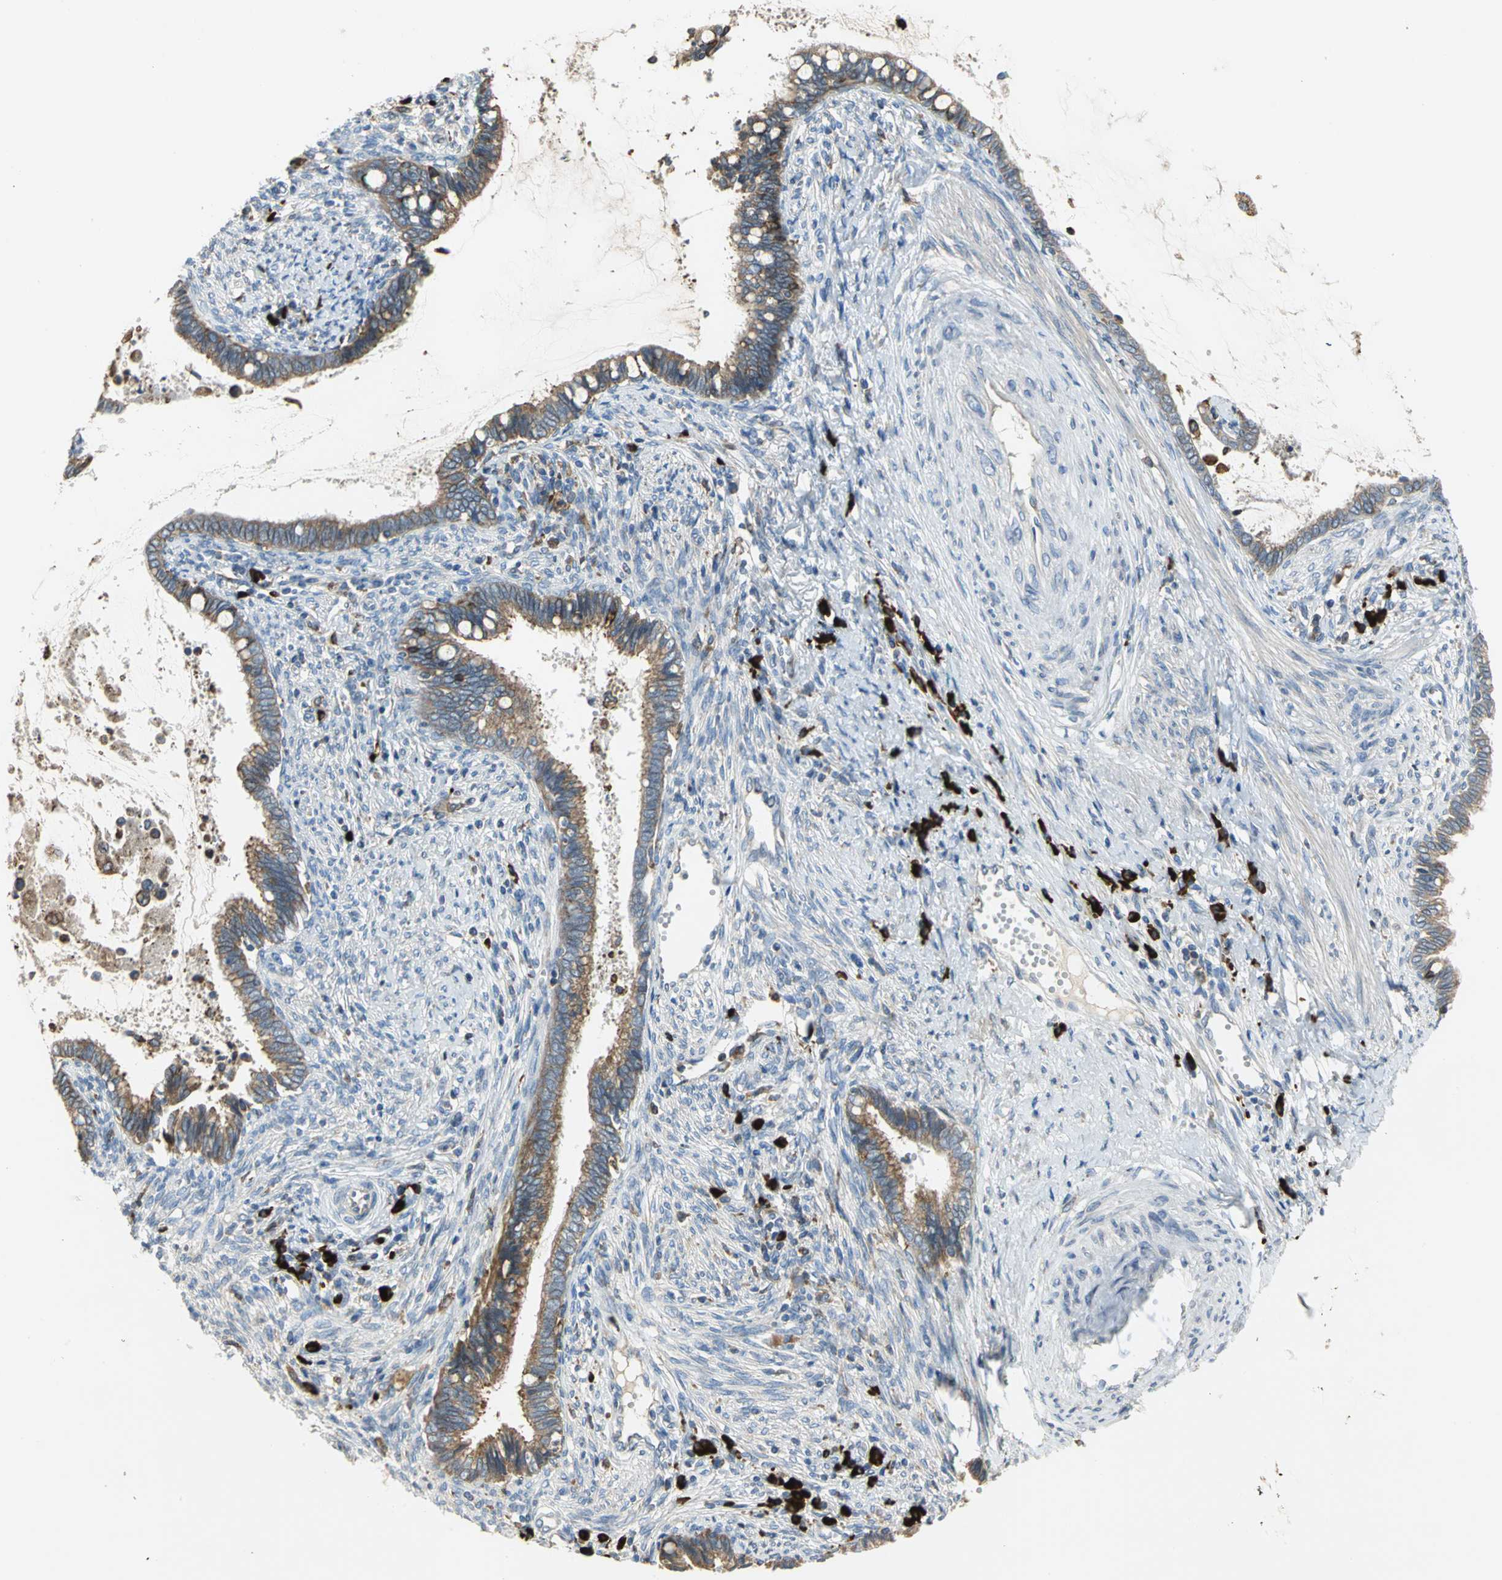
{"staining": {"intensity": "moderate", "quantity": ">75%", "location": "cytoplasmic/membranous"}, "tissue": "cervical cancer", "cell_type": "Tumor cells", "image_type": "cancer", "snomed": [{"axis": "morphology", "description": "Adenocarcinoma, NOS"}, {"axis": "topography", "description": "Cervix"}], "caption": "A high-resolution image shows immunohistochemistry staining of cervical adenocarcinoma, which displays moderate cytoplasmic/membranous positivity in approximately >75% of tumor cells.", "gene": "SDF2L1", "patient": {"sex": "female", "age": 44}}